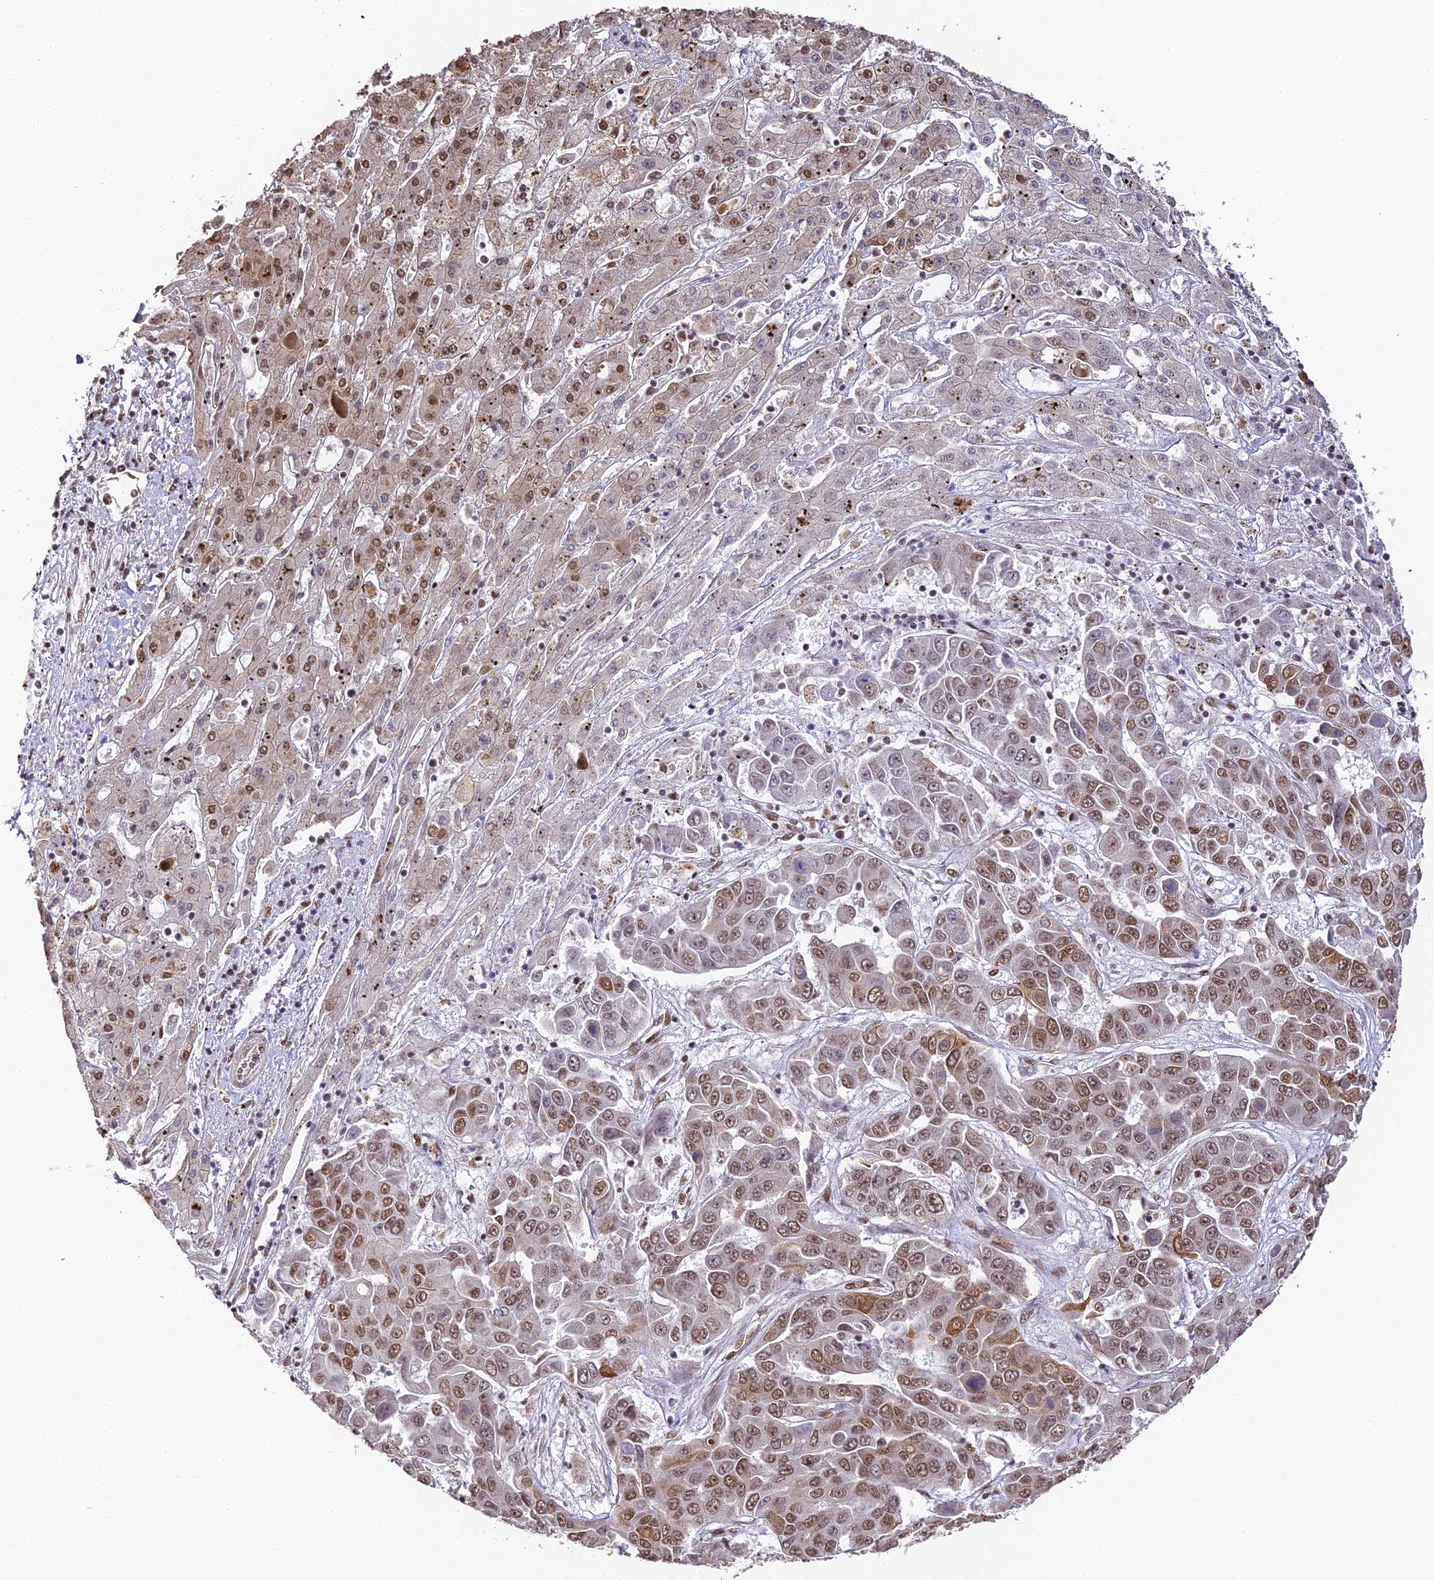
{"staining": {"intensity": "moderate", "quantity": ">75%", "location": "nuclear"}, "tissue": "liver cancer", "cell_type": "Tumor cells", "image_type": "cancer", "snomed": [{"axis": "morphology", "description": "Cholangiocarcinoma"}, {"axis": "topography", "description": "Liver"}], "caption": "Immunohistochemistry (IHC) image of human liver cholangiocarcinoma stained for a protein (brown), which shows medium levels of moderate nuclear expression in approximately >75% of tumor cells.", "gene": "HNRNPA1", "patient": {"sex": "female", "age": 52}}